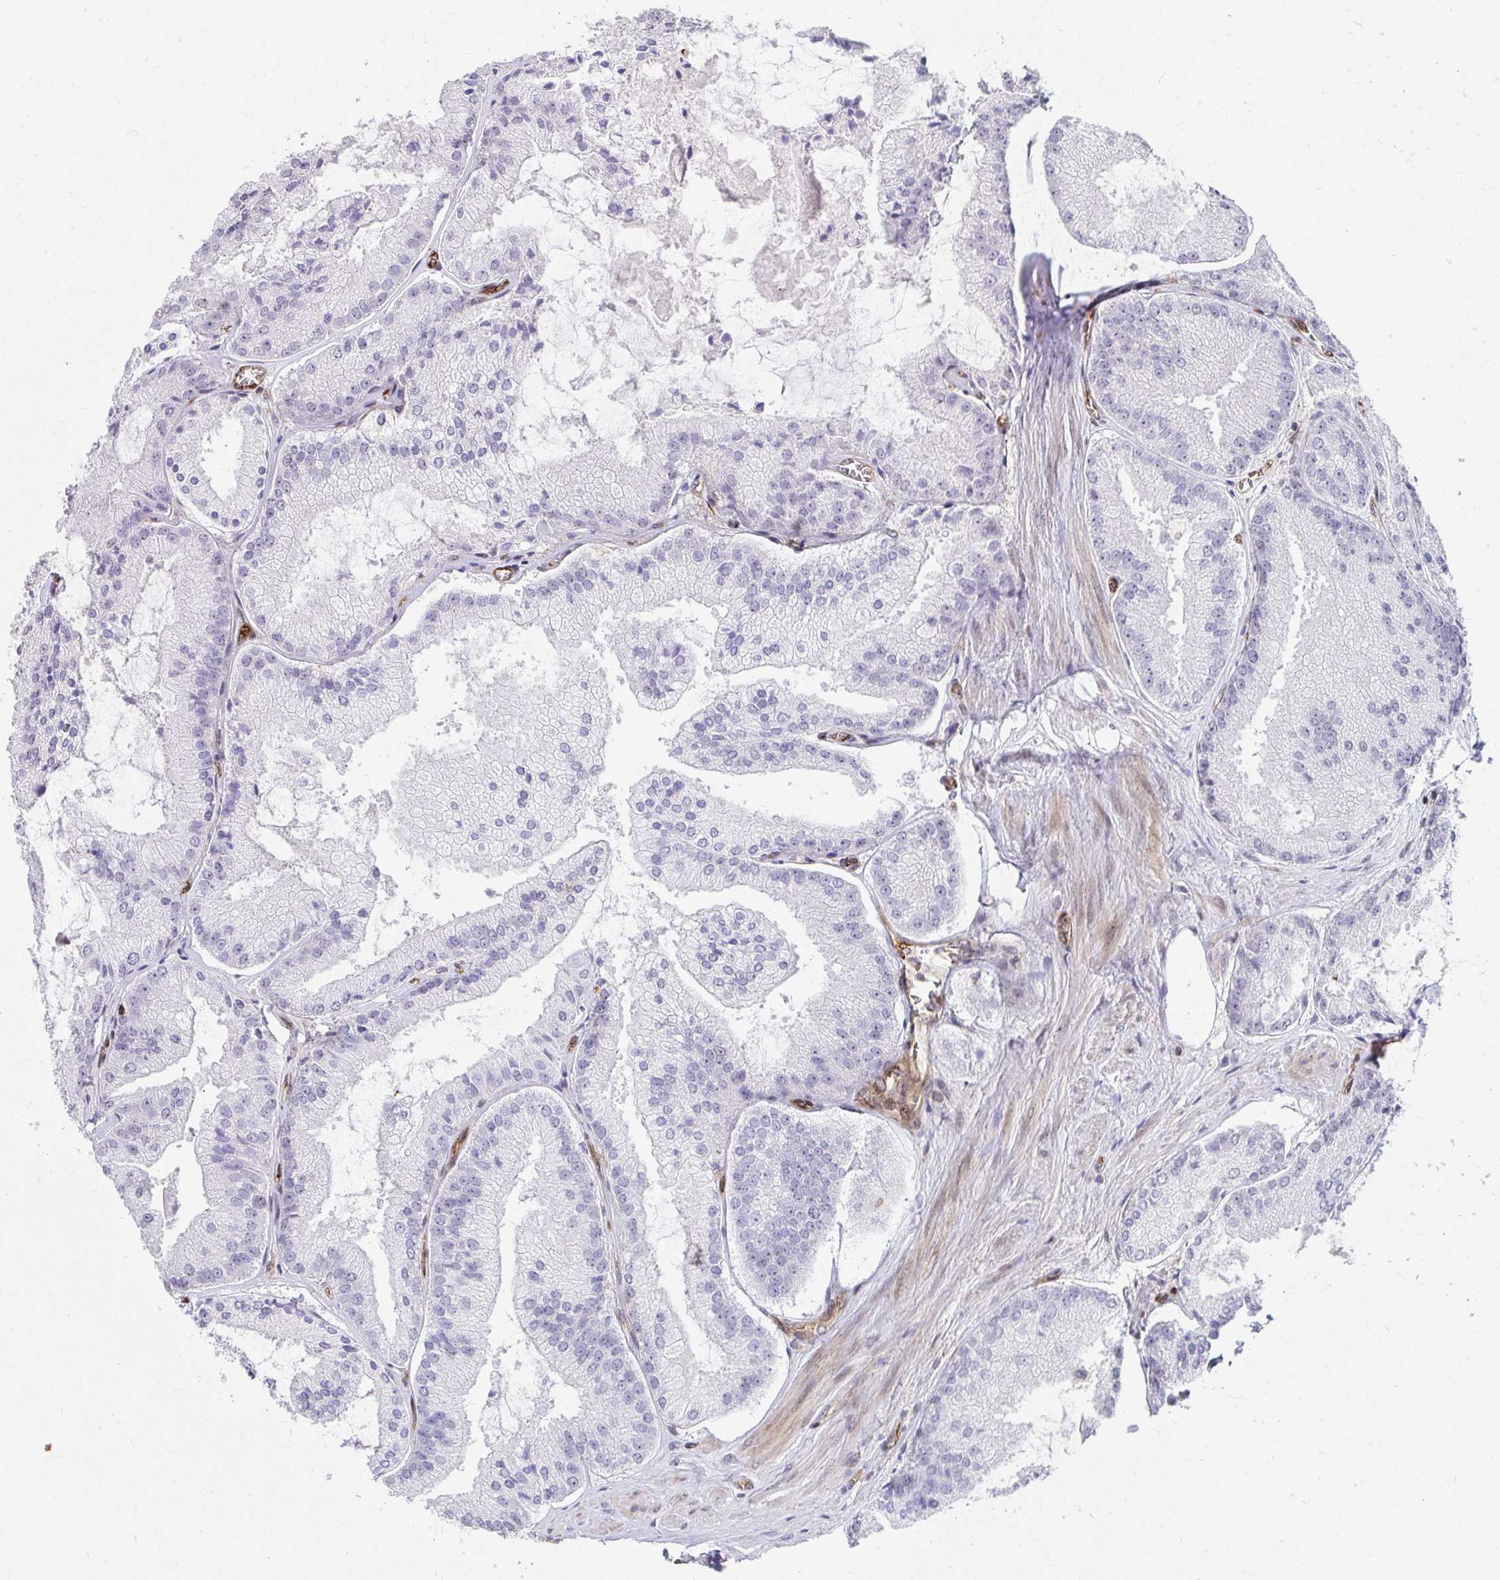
{"staining": {"intensity": "negative", "quantity": "none", "location": "none"}, "tissue": "prostate cancer", "cell_type": "Tumor cells", "image_type": "cancer", "snomed": [{"axis": "morphology", "description": "Adenocarcinoma, High grade"}, {"axis": "topography", "description": "Prostate"}], "caption": "This is an IHC image of prostate cancer (adenocarcinoma (high-grade)). There is no staining in tumor cells.", "gene": "FOXN3", "patient": {"sex": "male", "age": 73}}